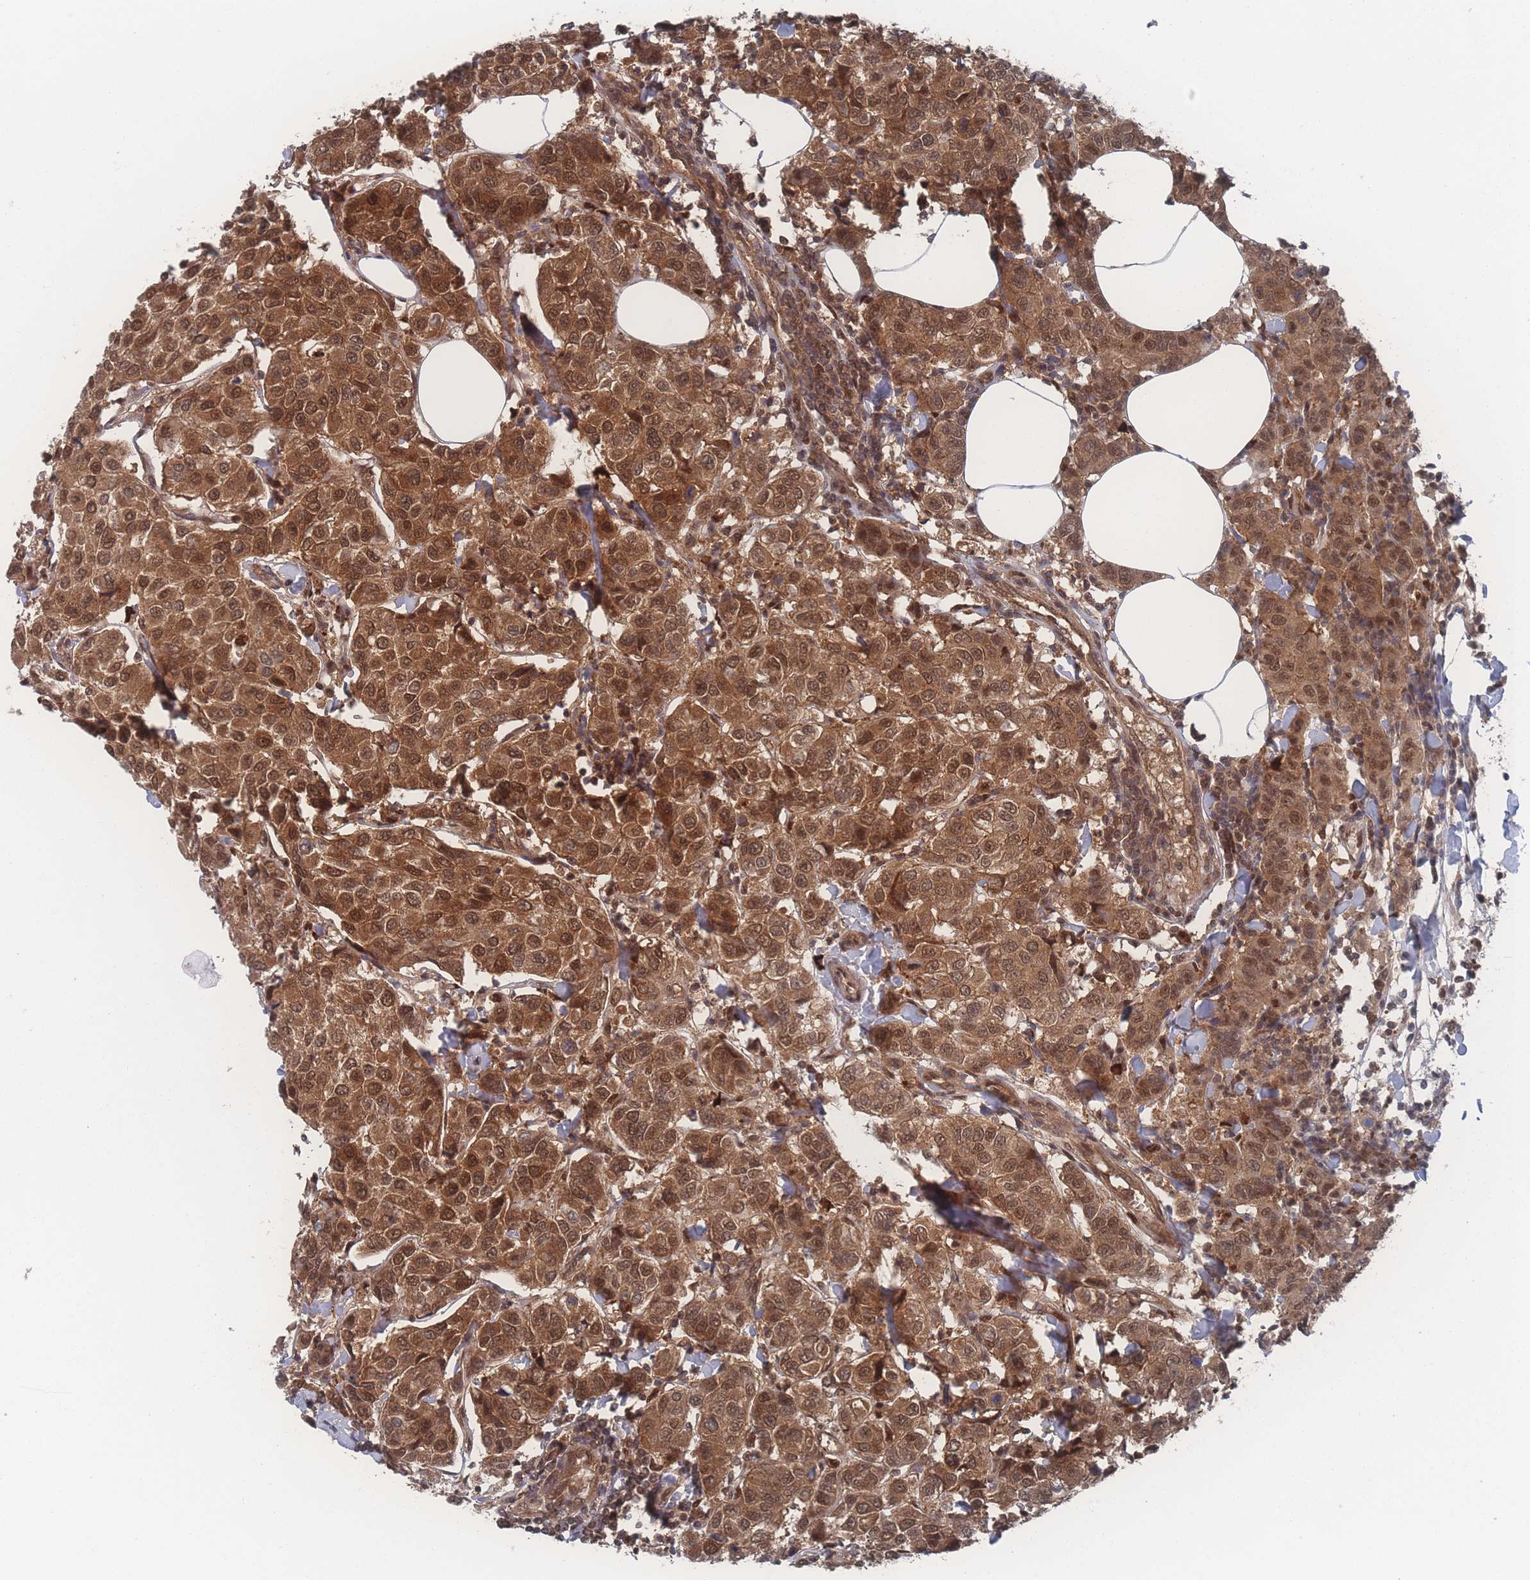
{"staining": {"intensity": "moderate", "quantity": ">75%", "location": "cytoplasmic/membranous,nuclear"}, "tissue": "breast cancer", "cell_type": "Tumor cells", "image_type": "cancer", "snomed": [{"axis": "morphology", "description": "Duct carcinoma"}, {"axis": "topography", "description": "Breast"}], "caption": "Tumor cells show medium levels of moderate cytoplasmic/membranous and nuclear staining in about >75% of cells in breast infiltrating ductal carcinoma.", "gene": "PSMA1", "patient": {"sex": "female", "age": 55}}